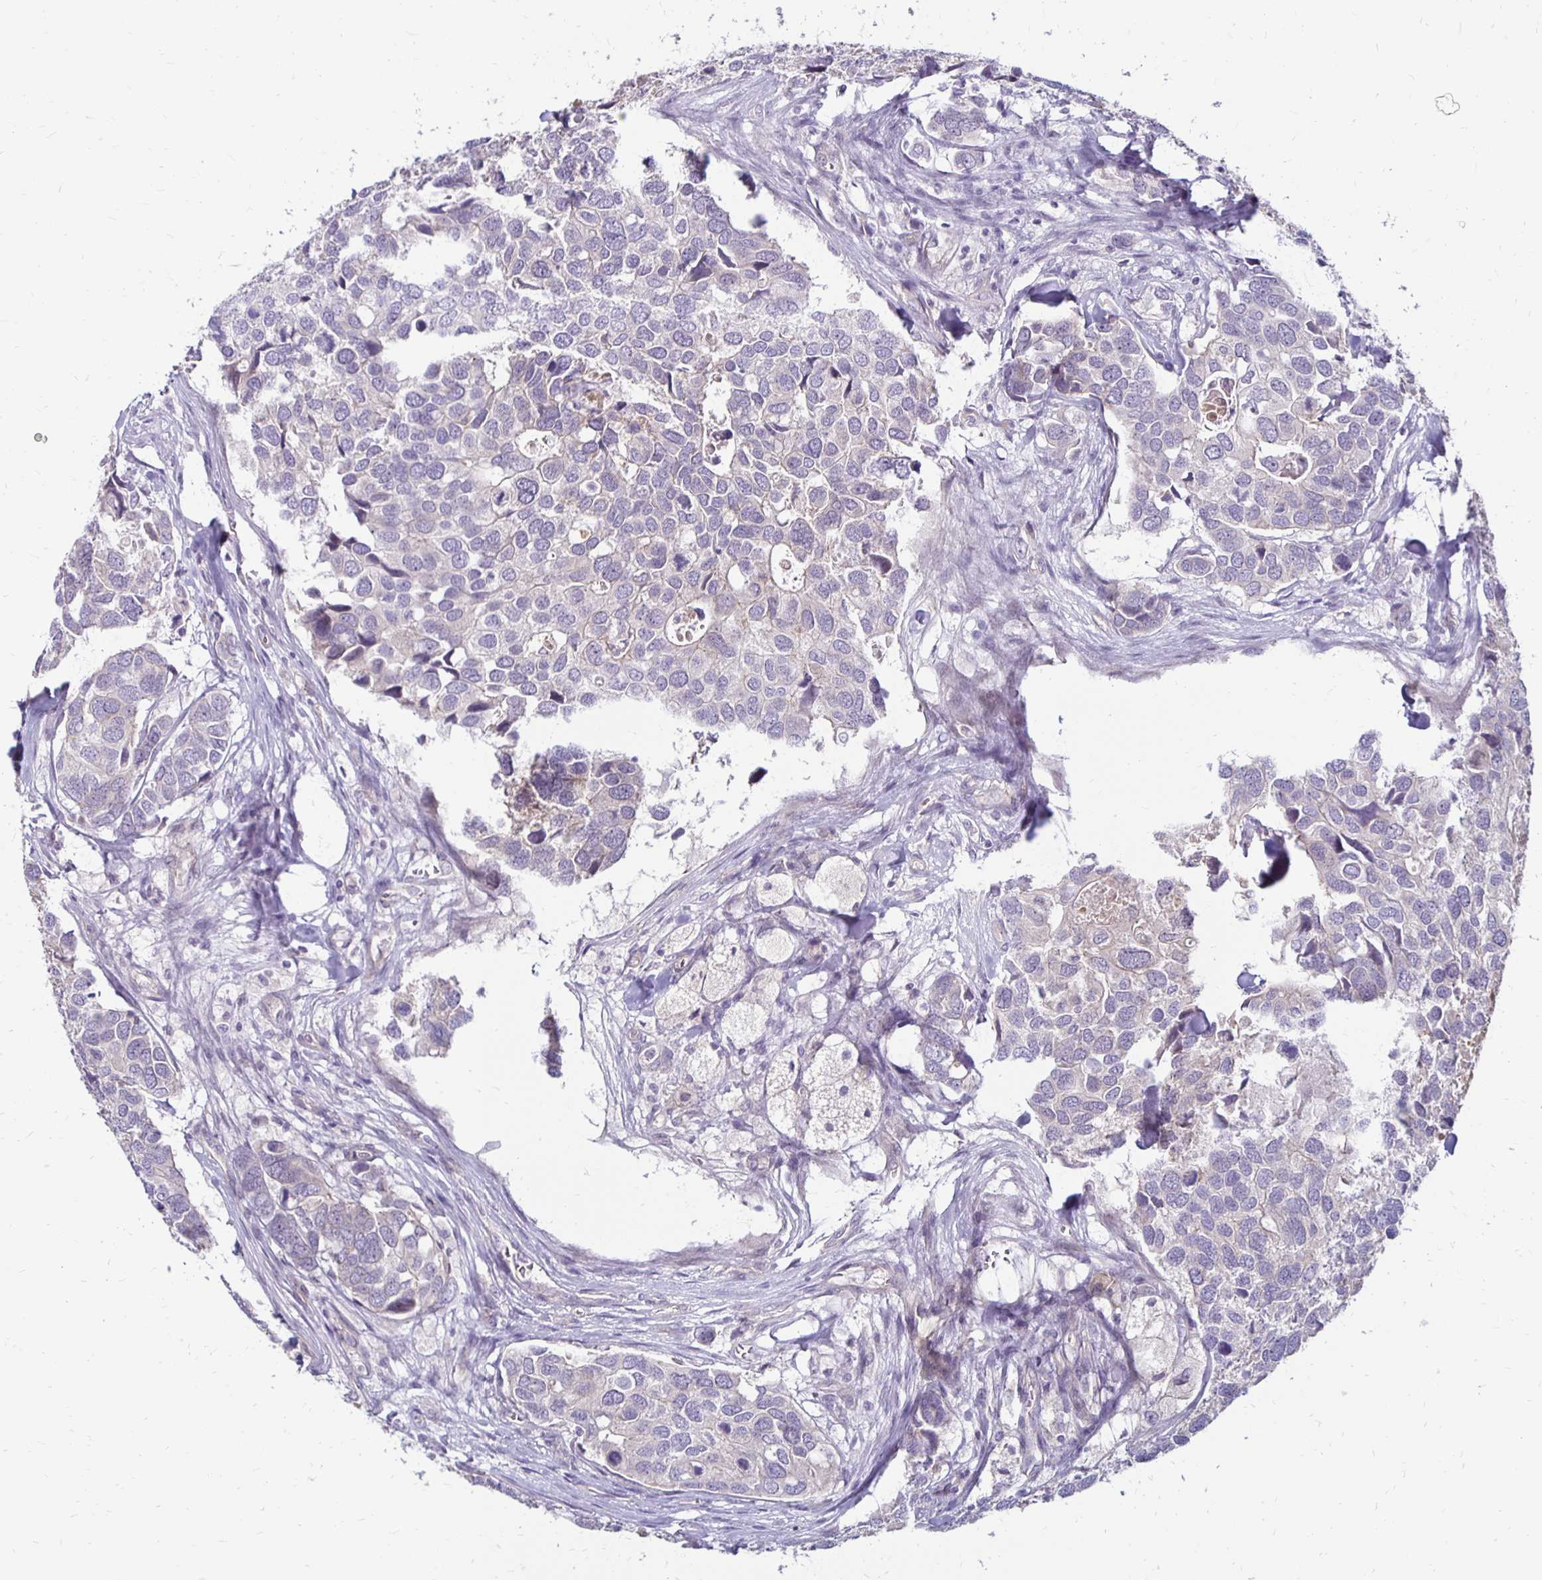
{"staining": {"intensity": "negative", "quantity": "none", "location": "none"}, "tissue": "breast cancer", "cell_type": "Tumor cells", "image_type": "cancer", "snomed": [{"axis": "morphology", "description": "Duct carcinoma"}, {"axis": "topography", "description": "Breast"}], "caption": "Invasive ductal carcinoma (breast) was stained to show a protein in brown. There is no significant positivity in tumor cells. The staining is performed using DAB (3,3'-diaminobenzidine) brown chromogen with nuclei counter-stained in using hematoxylin.", "gene": "KATNBL1", "patient": {"sex": "female", "age": 83}}